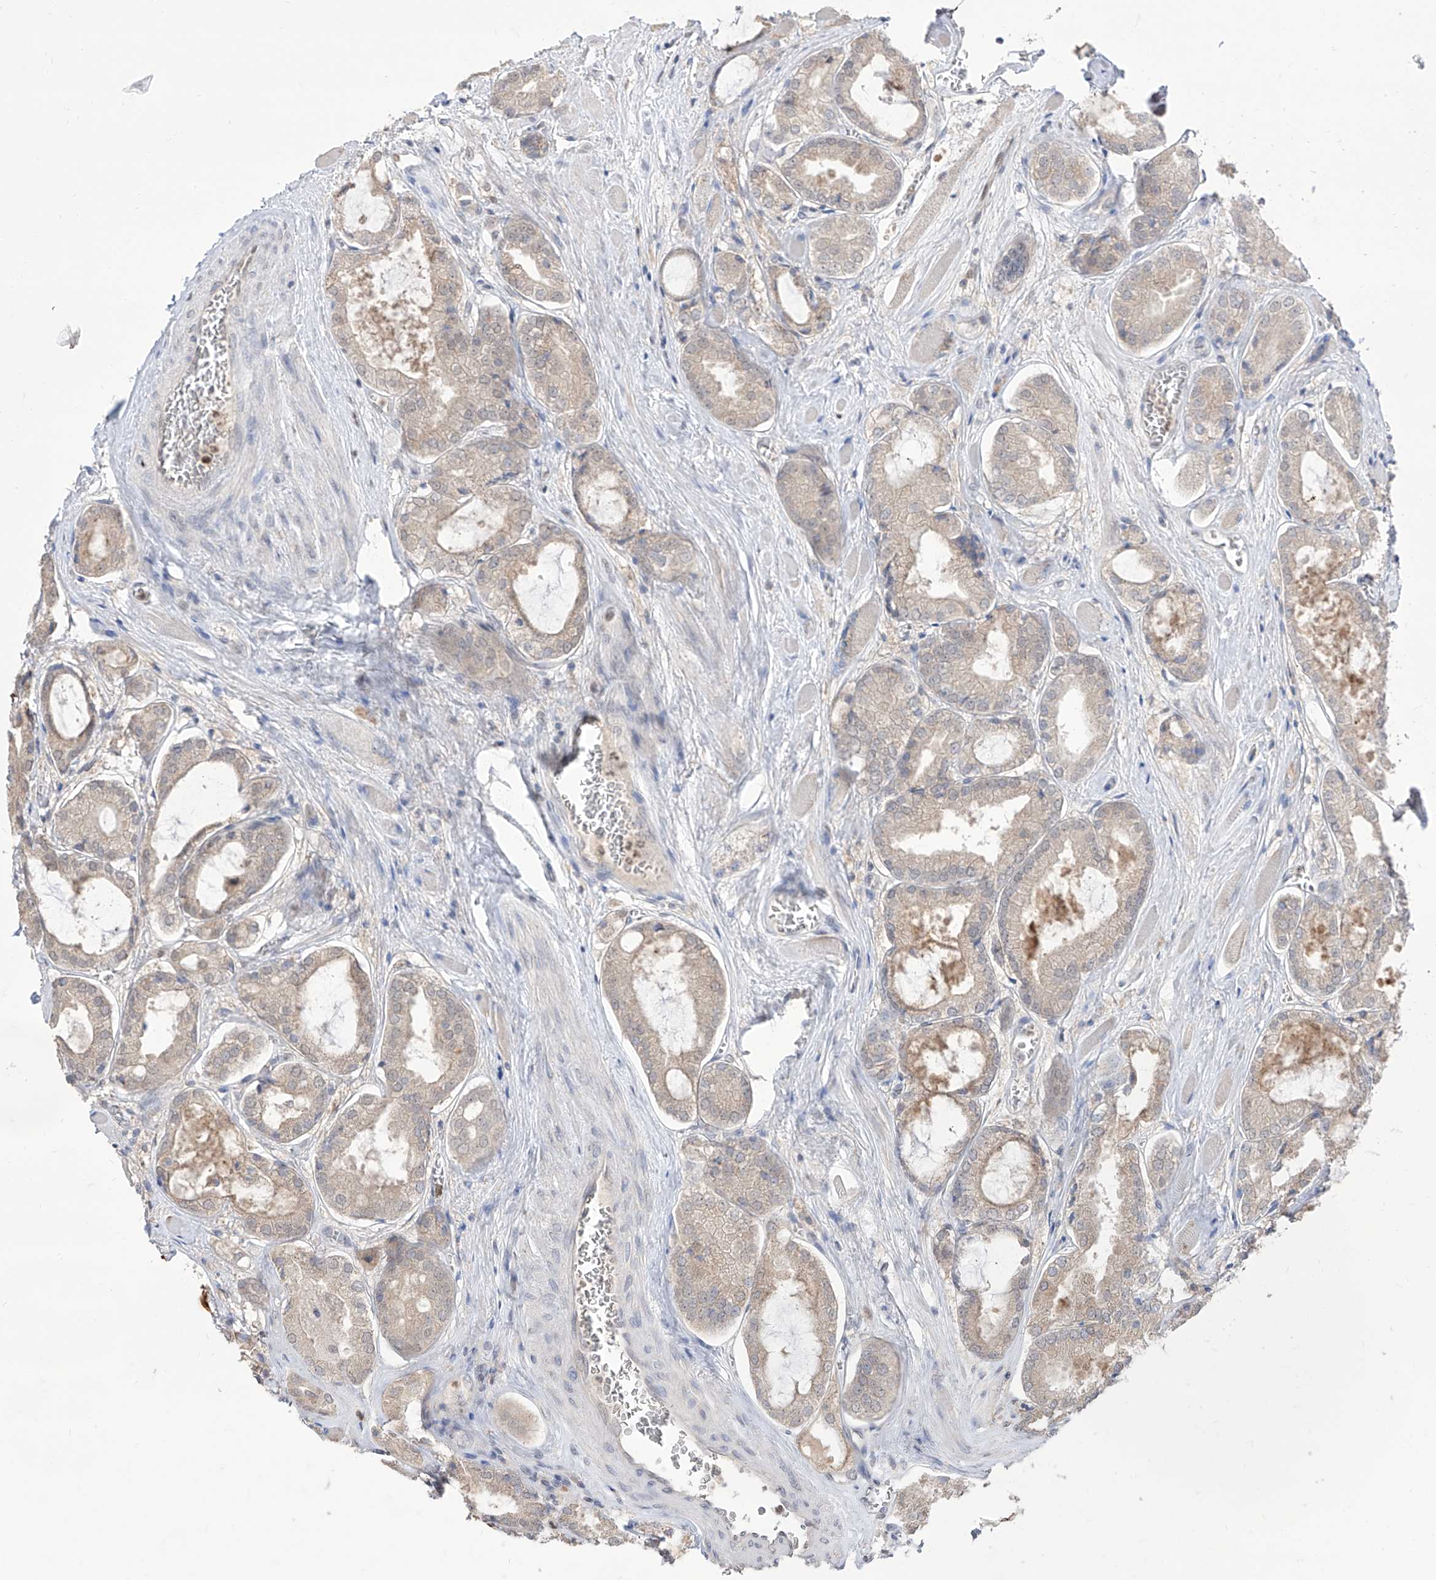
{"staining": {"intensity": "weak", "quantity": ">75%", "location": "cytoplasmic/membranous"}, "tissue": "prostate cancer", "cell_type": "Tumor cells", "image_type": "cancer", "snomed": [{"axis": "morphology", "description": "Adenocarcinoma, Low grade"}, {"axis": "topography", "description": "Prostate"}], "caption": "Prostate cancer stained with immunohistochemistry (IHC) exhibits weak cytoplasmic/membranous positivity in approximately >75% of tumor cells. (Stains: DAB (3,3'-diaminobenzidine) in brown, nuclei in blue, Microscopy: brightfield microscopy at high magnification).", "gene": "BROX", "patient": {"sex": "male", "age": 67}}